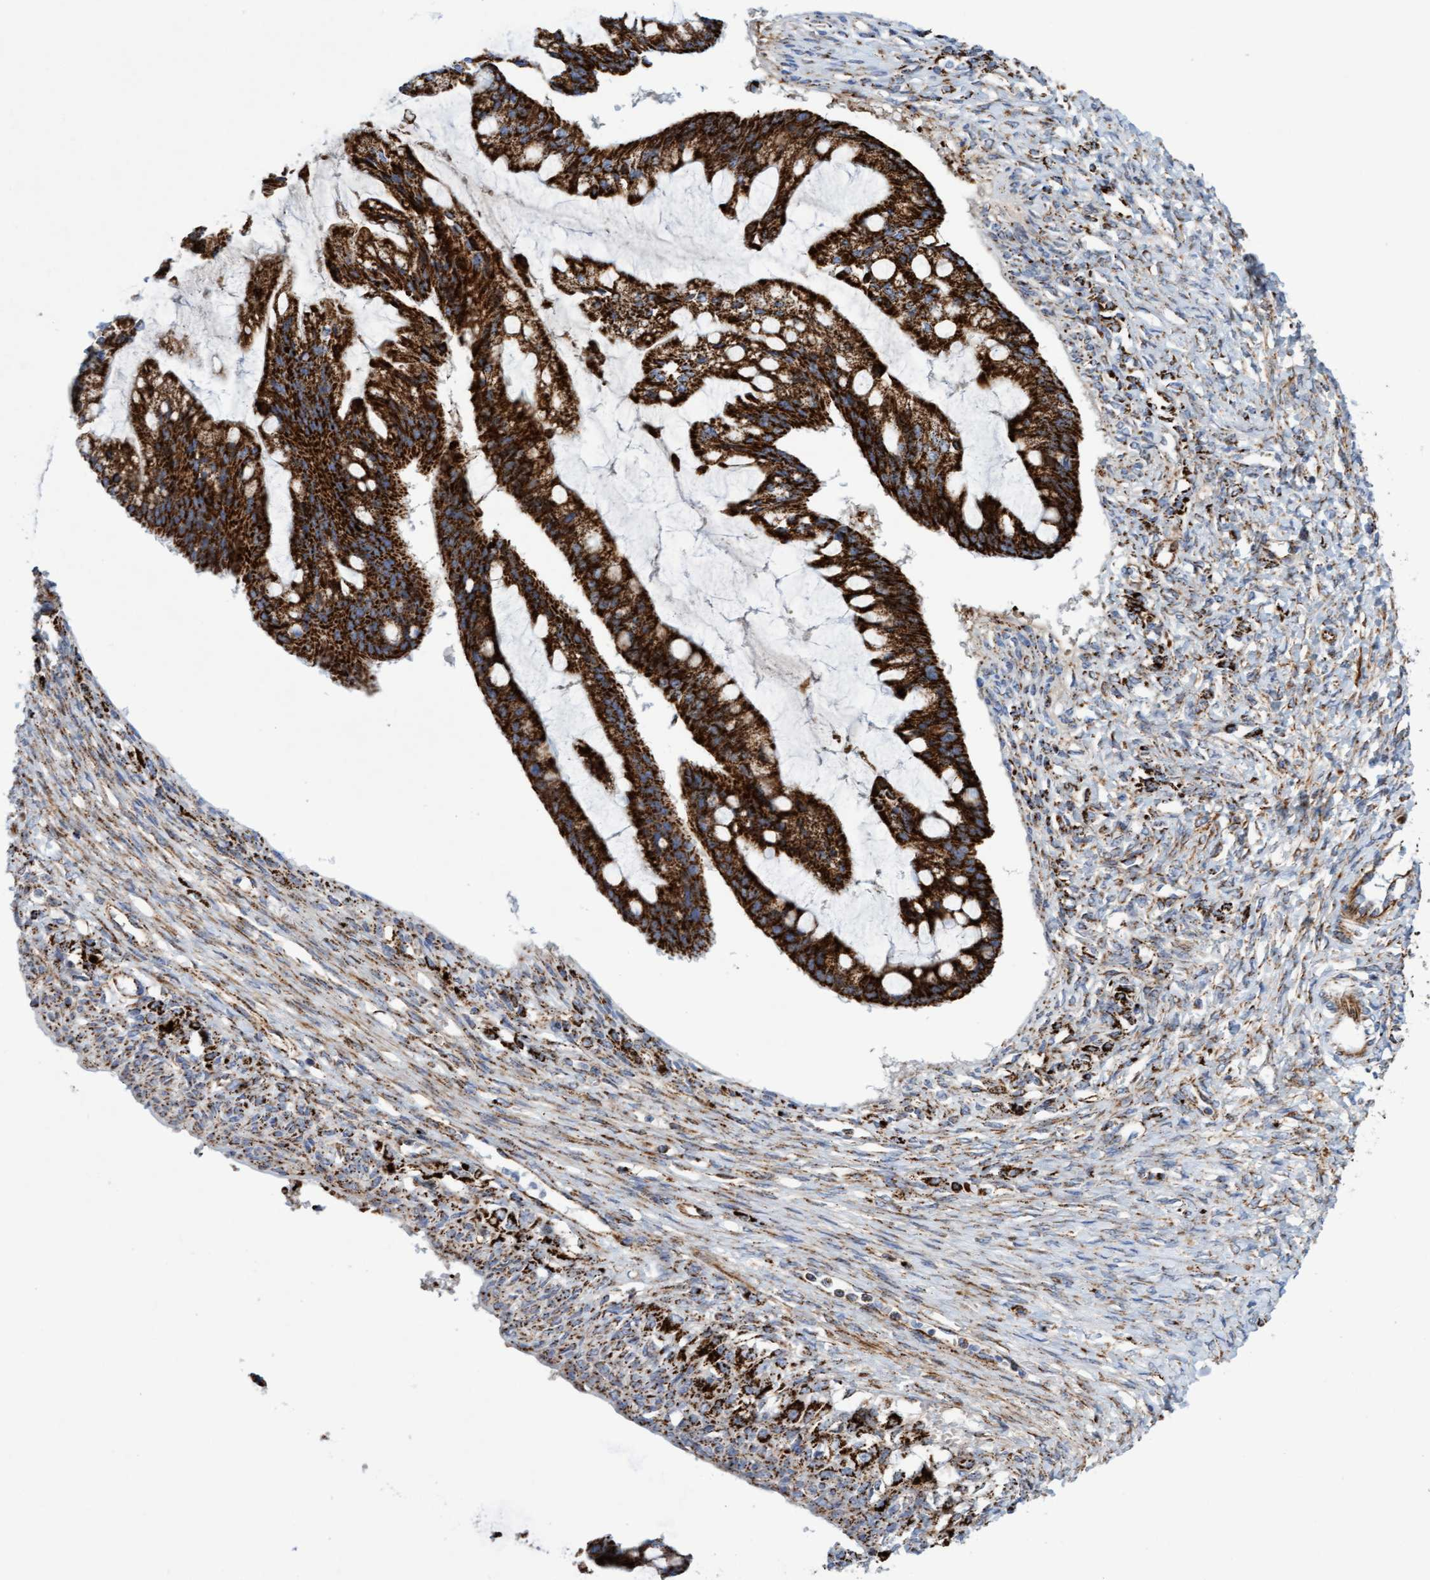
{"staining": {"intensity": "strong", "quantity": ">75%", "location": "cytoplasmic/membranous"}, "tissue": "ovarian cancer", "cell_type": "Tumor cells", "image_type": "cancer", "snomed": [{"axis": "morphology", "description": "Cystadenocarcinoma, mucinous, NOS"}, {"axis": "topography", "description": "Ovary"}], "caption": "IHC of human ovarian cancer (mucinous cystadenocarcinoma) shows high levels of strong cytoplasmic/membranous expression in approximately >75% of tumor cells. (DAB (3,3'-diaminobenzidine) IHC, brown staining for protein, blue staining for nuclei).", "gene": "GGTA1", "patient": {"sex": "female", "age": 73}}